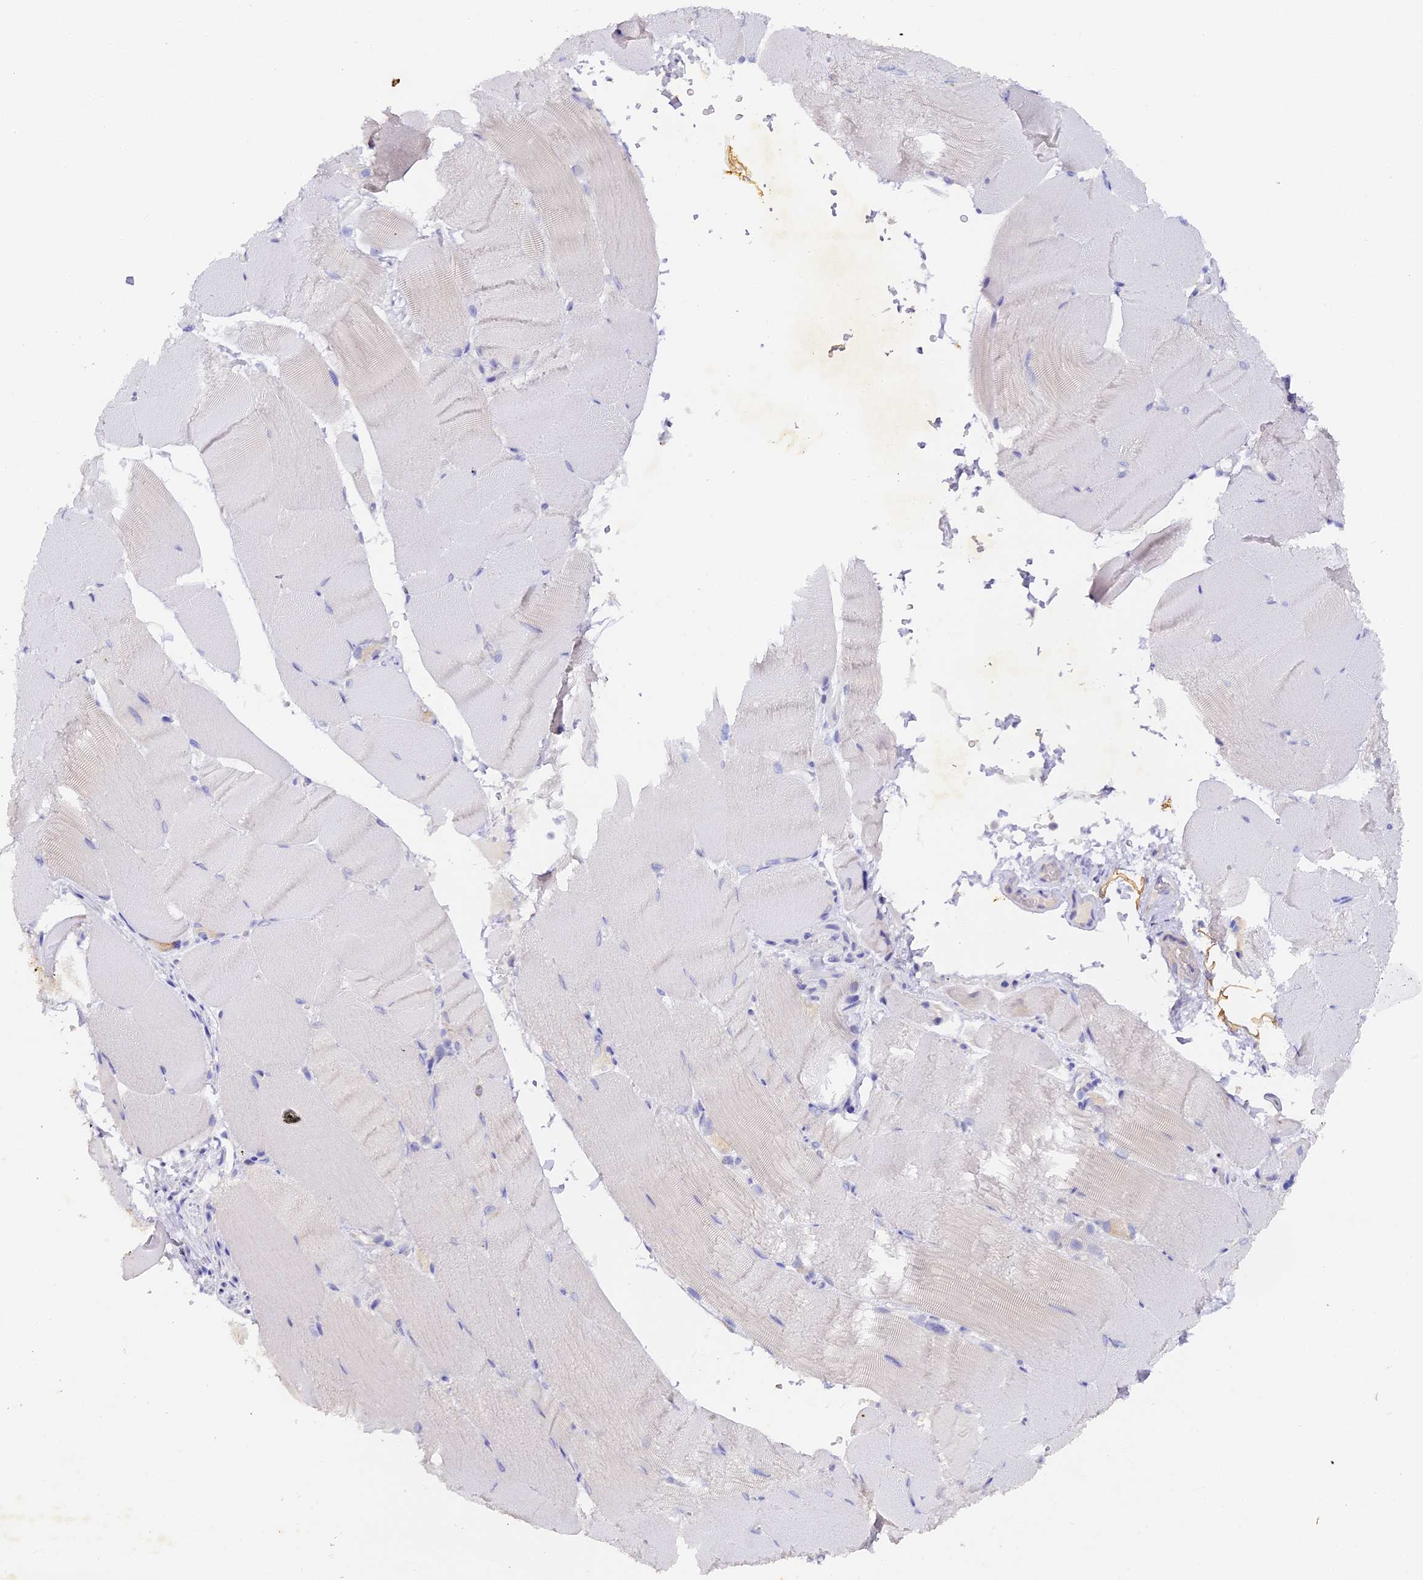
{"staining": {"intensity": "weak", "quantity": "<25%", "location": "cytoplasmic/membranous"}, "tissue": "skeletal muscle", "cell_type": "Myocytes", "image_type": "normal", "snomed": [{"axis": "morphology", "description": "Normal tissue, NOS"}, {"axis": "topography", "description": "Skeletal muscle"}, {"axis": "topography", "description": "Parathyroid gland"}], "caption": "An immunohistochemistry photomicrograph of benign skeletal muscle is shown. There is no staining in myocytes of skeletal muscle.", "gene": "DONSON", "patient": {"sex": "female", "age": 37}}